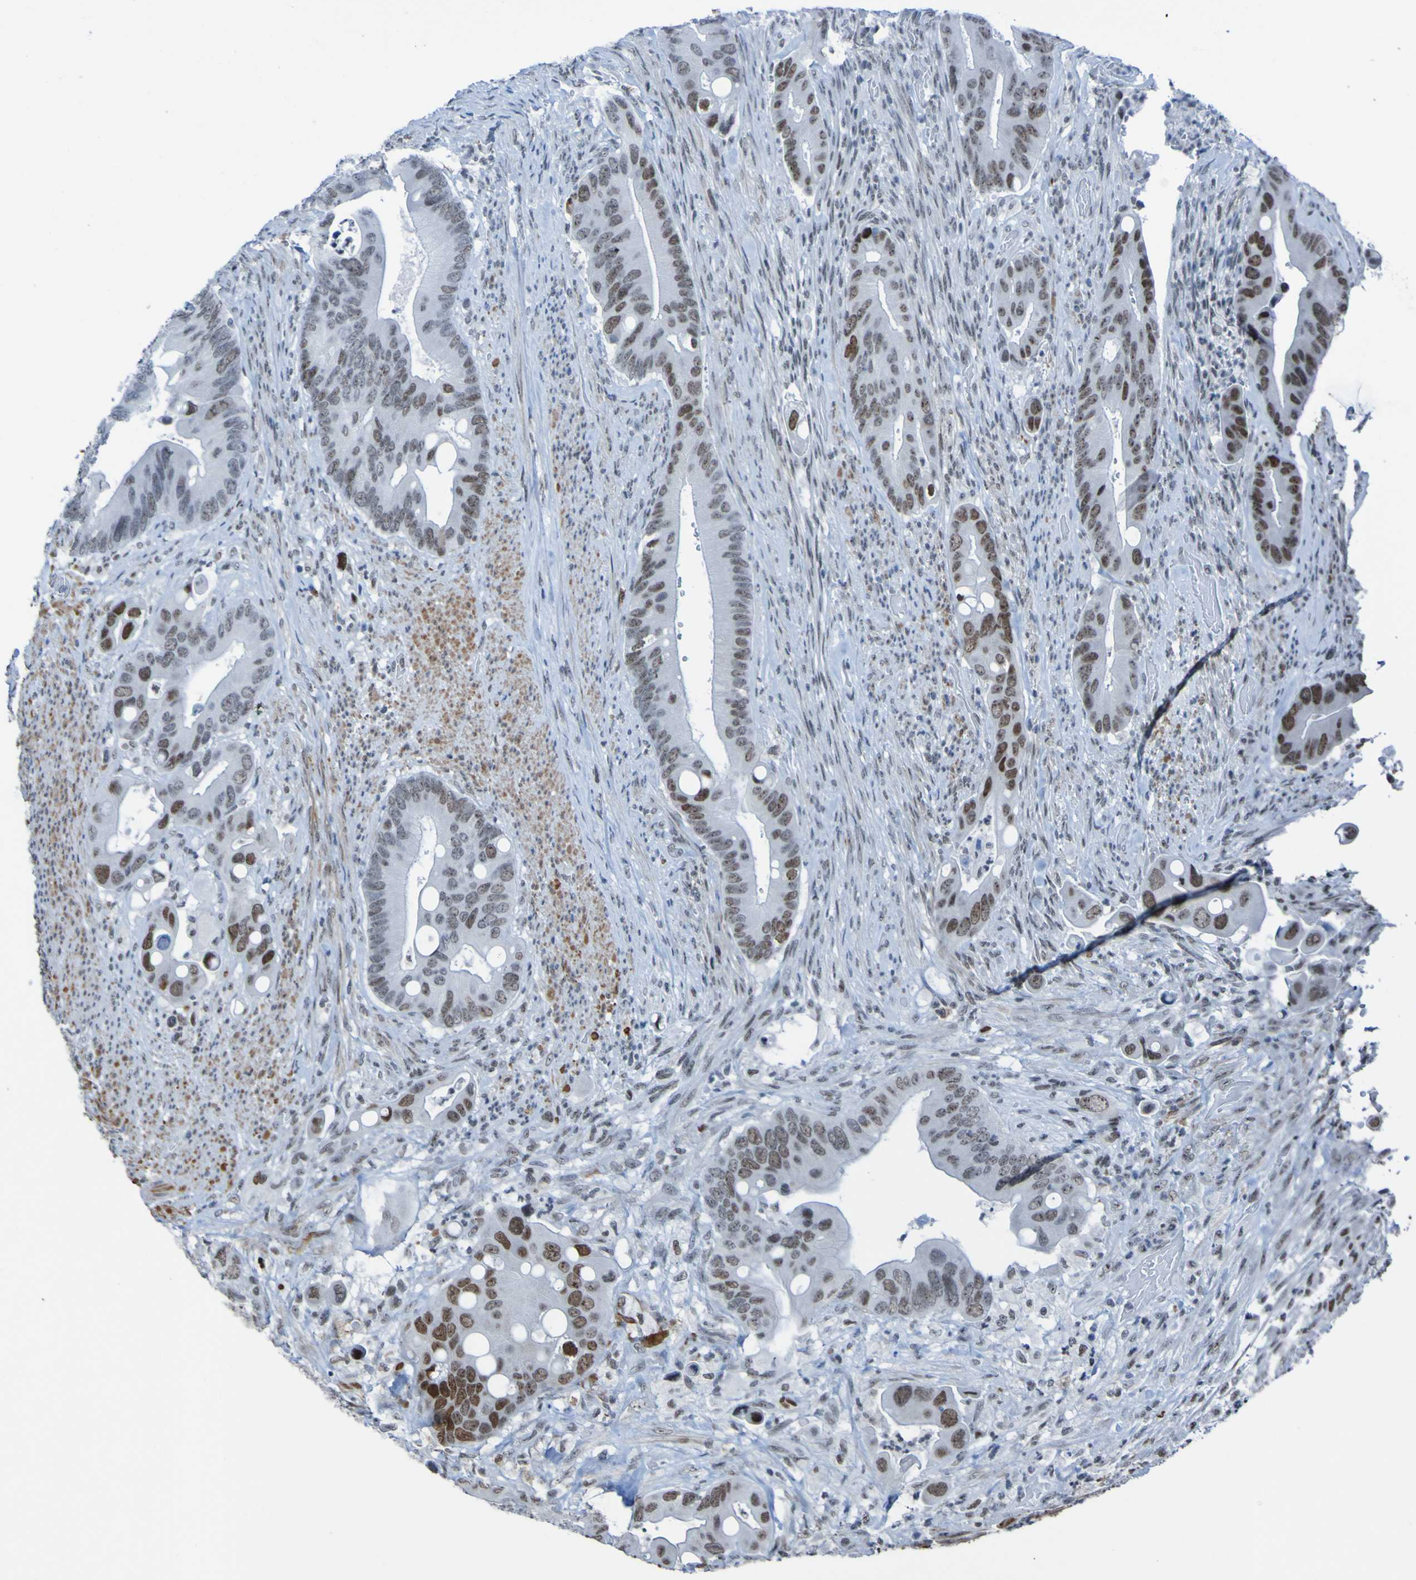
{"staining": {"intensity": "strong", "quantity": "25%-75%", "location": "nuclear"}, "tissue": "colorectal cancer", "cell_type": "Tumor cells", "image_type": "cancer", "snomed": [{"axis": "morphology", "description": "Adenocarcinoma, NOS"}, {"axis": "topography", "description": "Rectum"}], "caption": "The immunohistochemical stain highlights strong nuclear positivity in tumor cells of adenocarcinoma (colorectal) tissue.", "gene": "PHF2", "patient": {"sex": "female", "age": 57}}